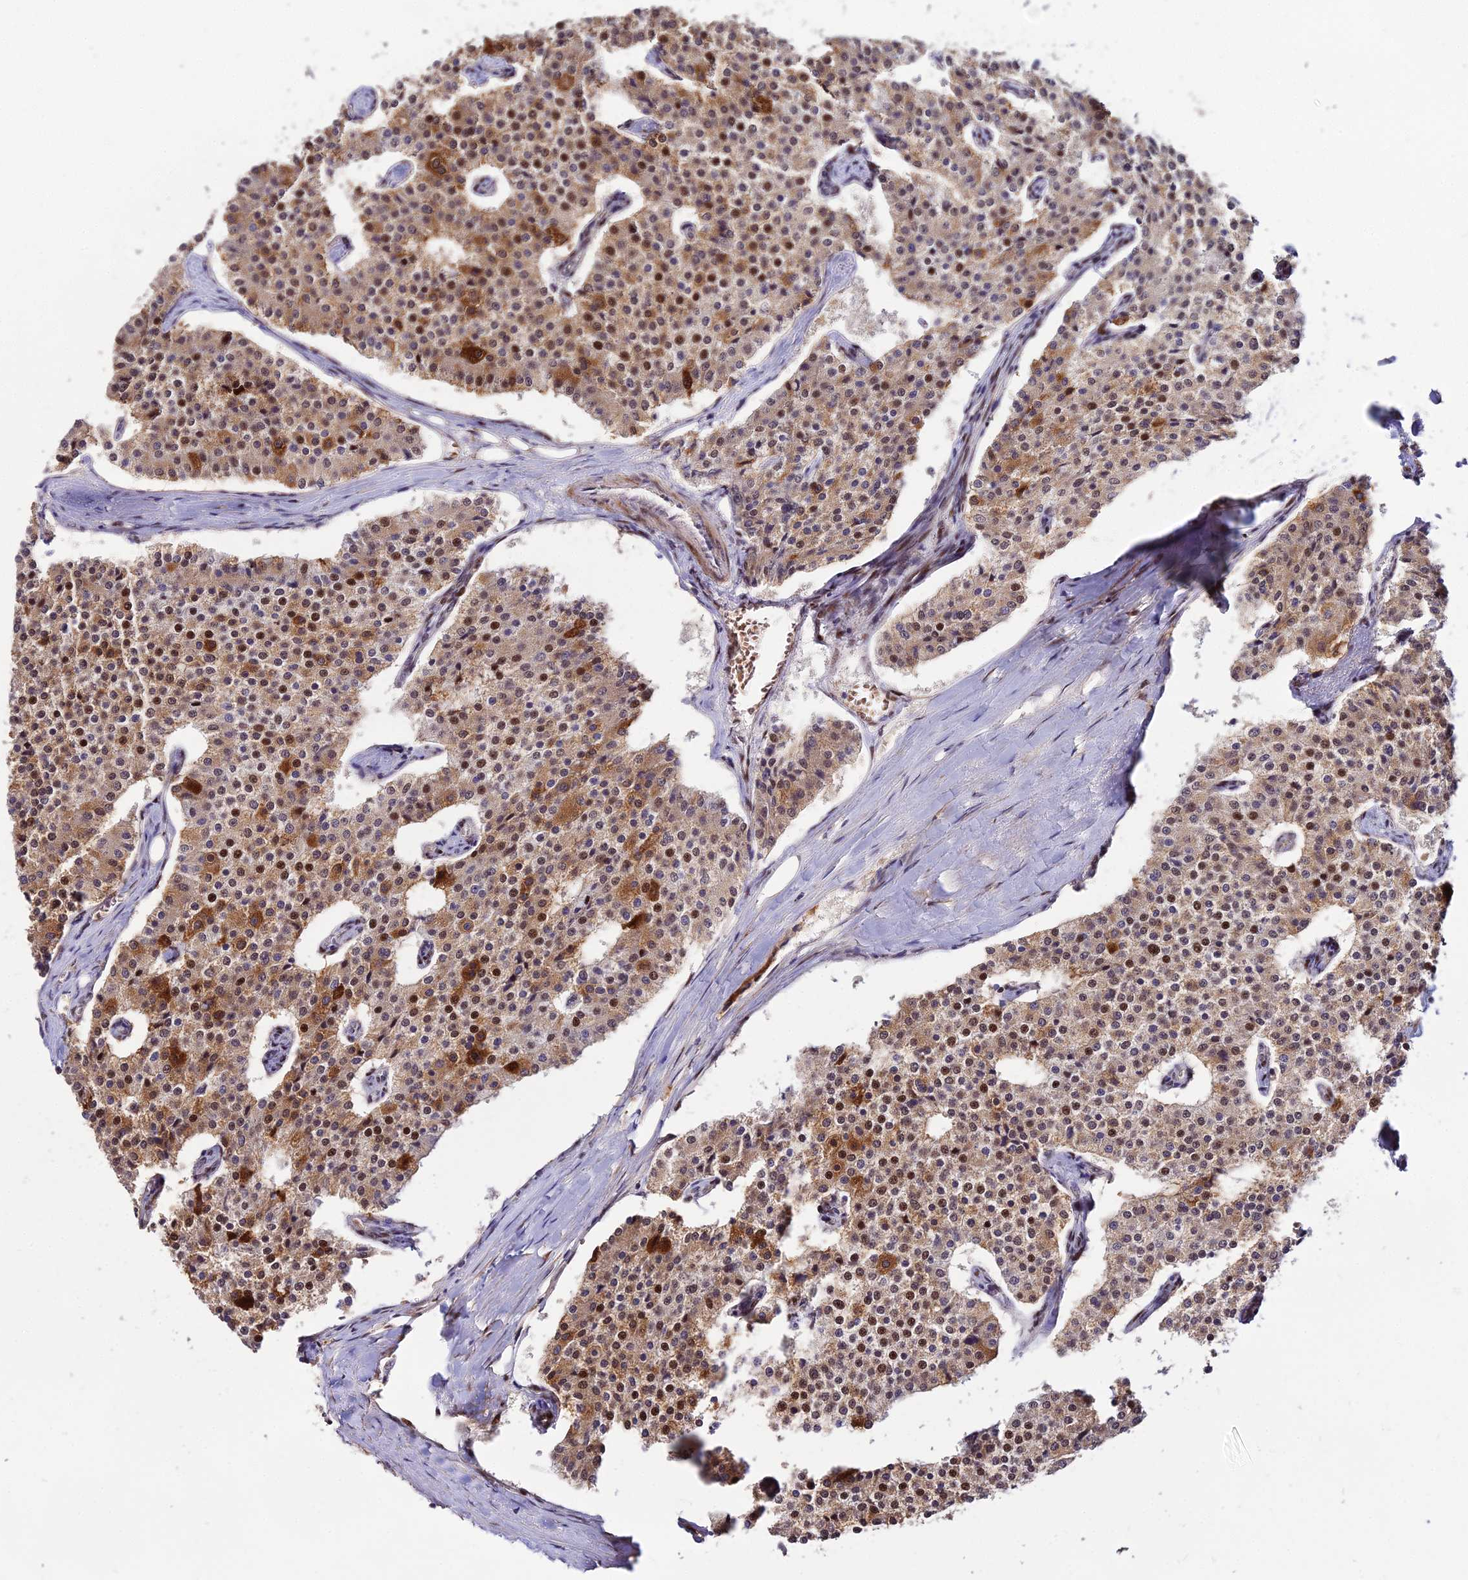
{"staining": {"intensity": "moderate", "quantity": ">75%", "location": "cytoplasmic/membranous,nuclear"}, "tissue": "carcinoid", "cell_type": "Tumor cells", "image_type": "cancer", "snomed": [{"axis": "morphology", "description": "Carcinoid, malignant, NOS"}, {"axis": "topography", "description": "Colon"}], "caption": "A histopathology image showing moderate cytoplasmic/membranous and nuclear staining in about >75% of tumor cells in malignant carcinoid, as visualized by brown immunohistochemical staining.", "gene": "CIB3", "patient": {"sex": "female", "age": 52}}